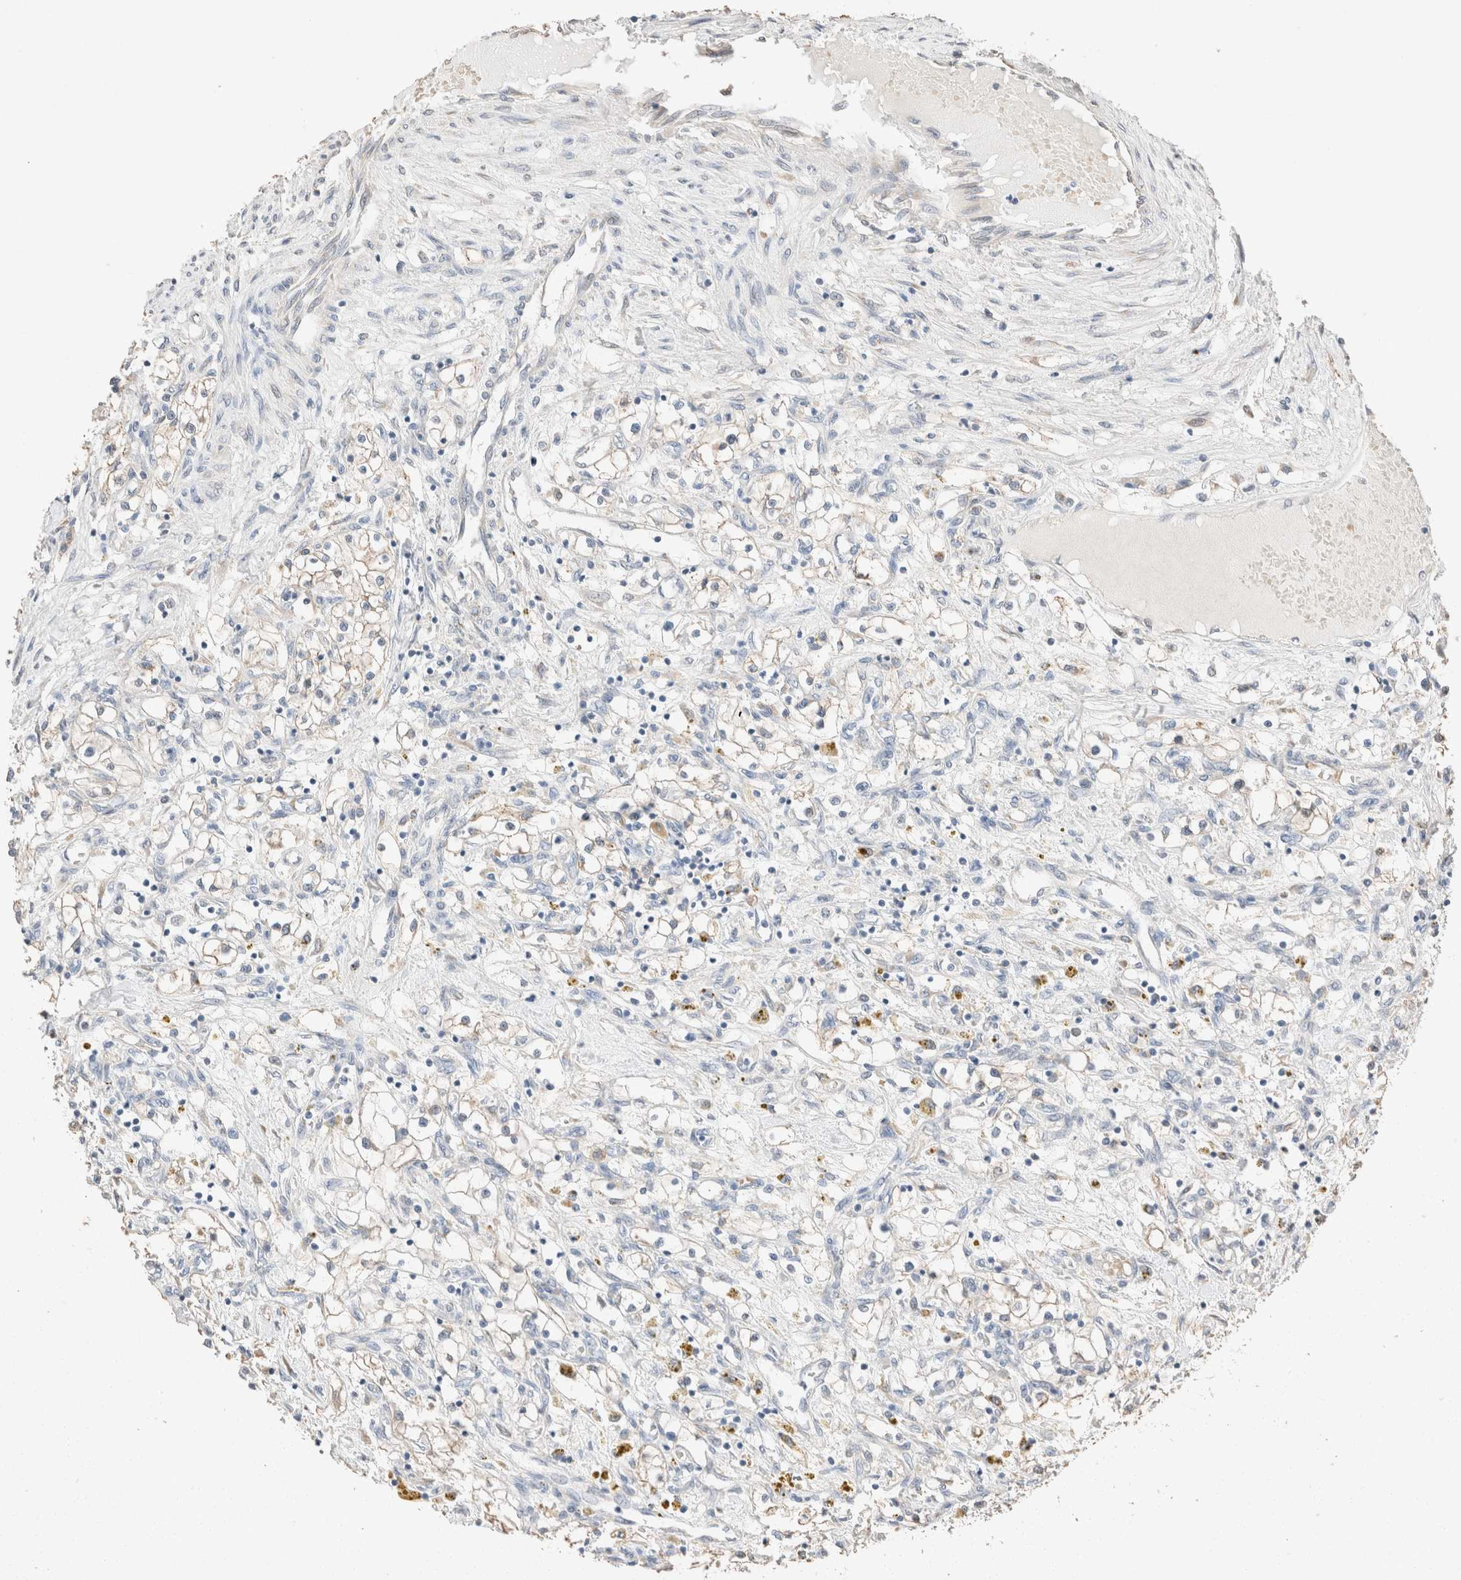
{"staining": {"intensity": "negative", "quantity": "none", "location": "none"}, "tissue": "renal cancer", "cell_type": "Tumor cells", "image_type": "cancer", "snomed": [{"axis": "morphology", "description": "Adenocarcinoma, NOS"}, {"axis": "topography", "description": "Kidney"}], "caption": "Image shows no significant protein staining in tumor cells of renal cancer.", "gene": "TUBD1", "patient": {"sex": "male", "age": 68}}